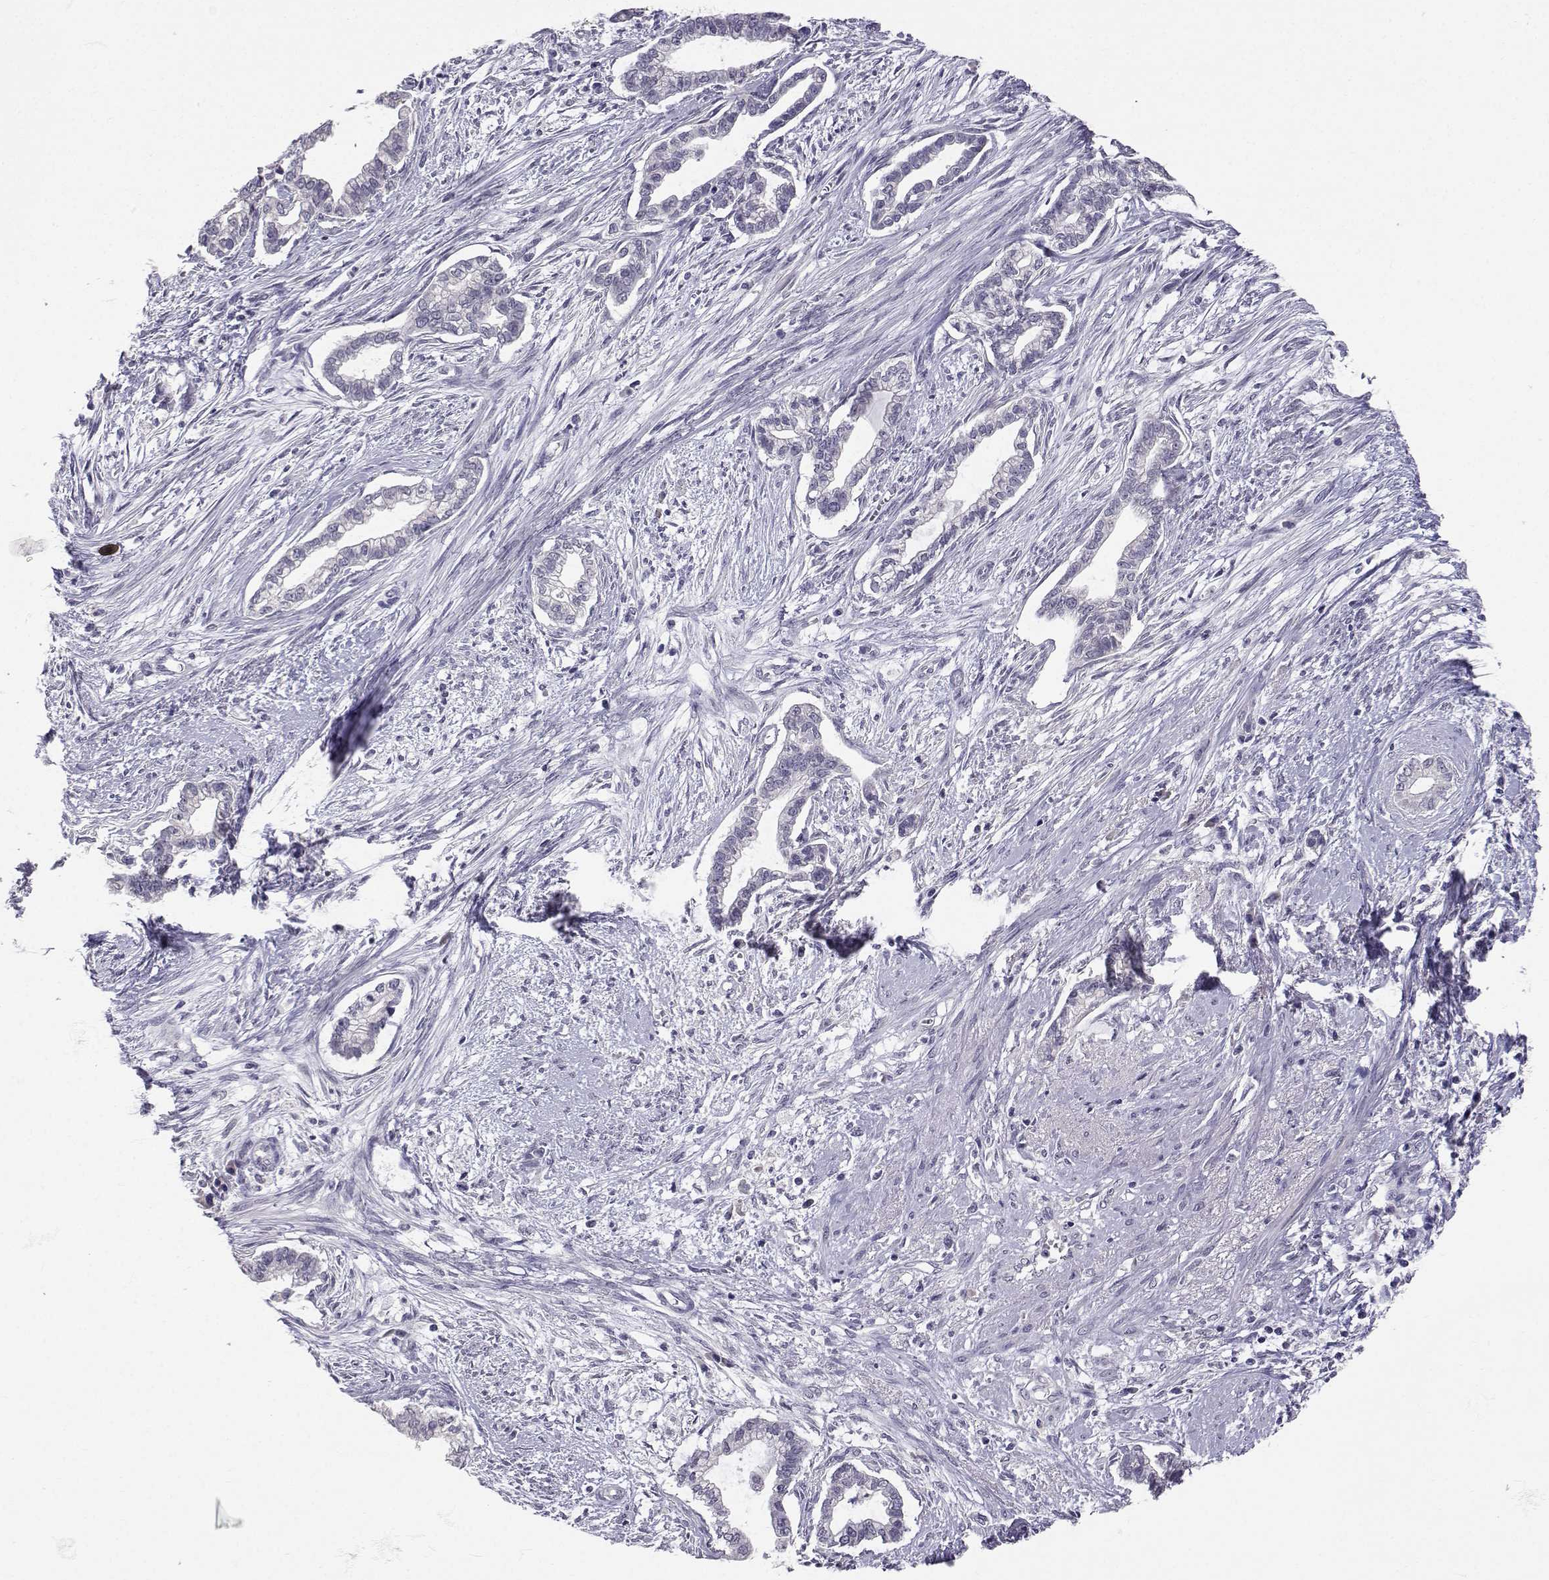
{"staining": {"intensity": "negative", "quantity": "none", "location": "none"}, "tissue": "cervical cancer", "cell_type": "Tumor cells", "image_type": "cancer", "snomed": [{"axis": "morphology", "description": "Adenocarcinoma, NOS"}, {"axis": "topography", "description": "Cervix"}], "caption": "Cervical cancer (adenocarcinoma) was stained to show a protein in brown. There is no significant staining in tumor cells.", "gene": "SLC6A3", "patient": {"sex": "female", "age": 62}}